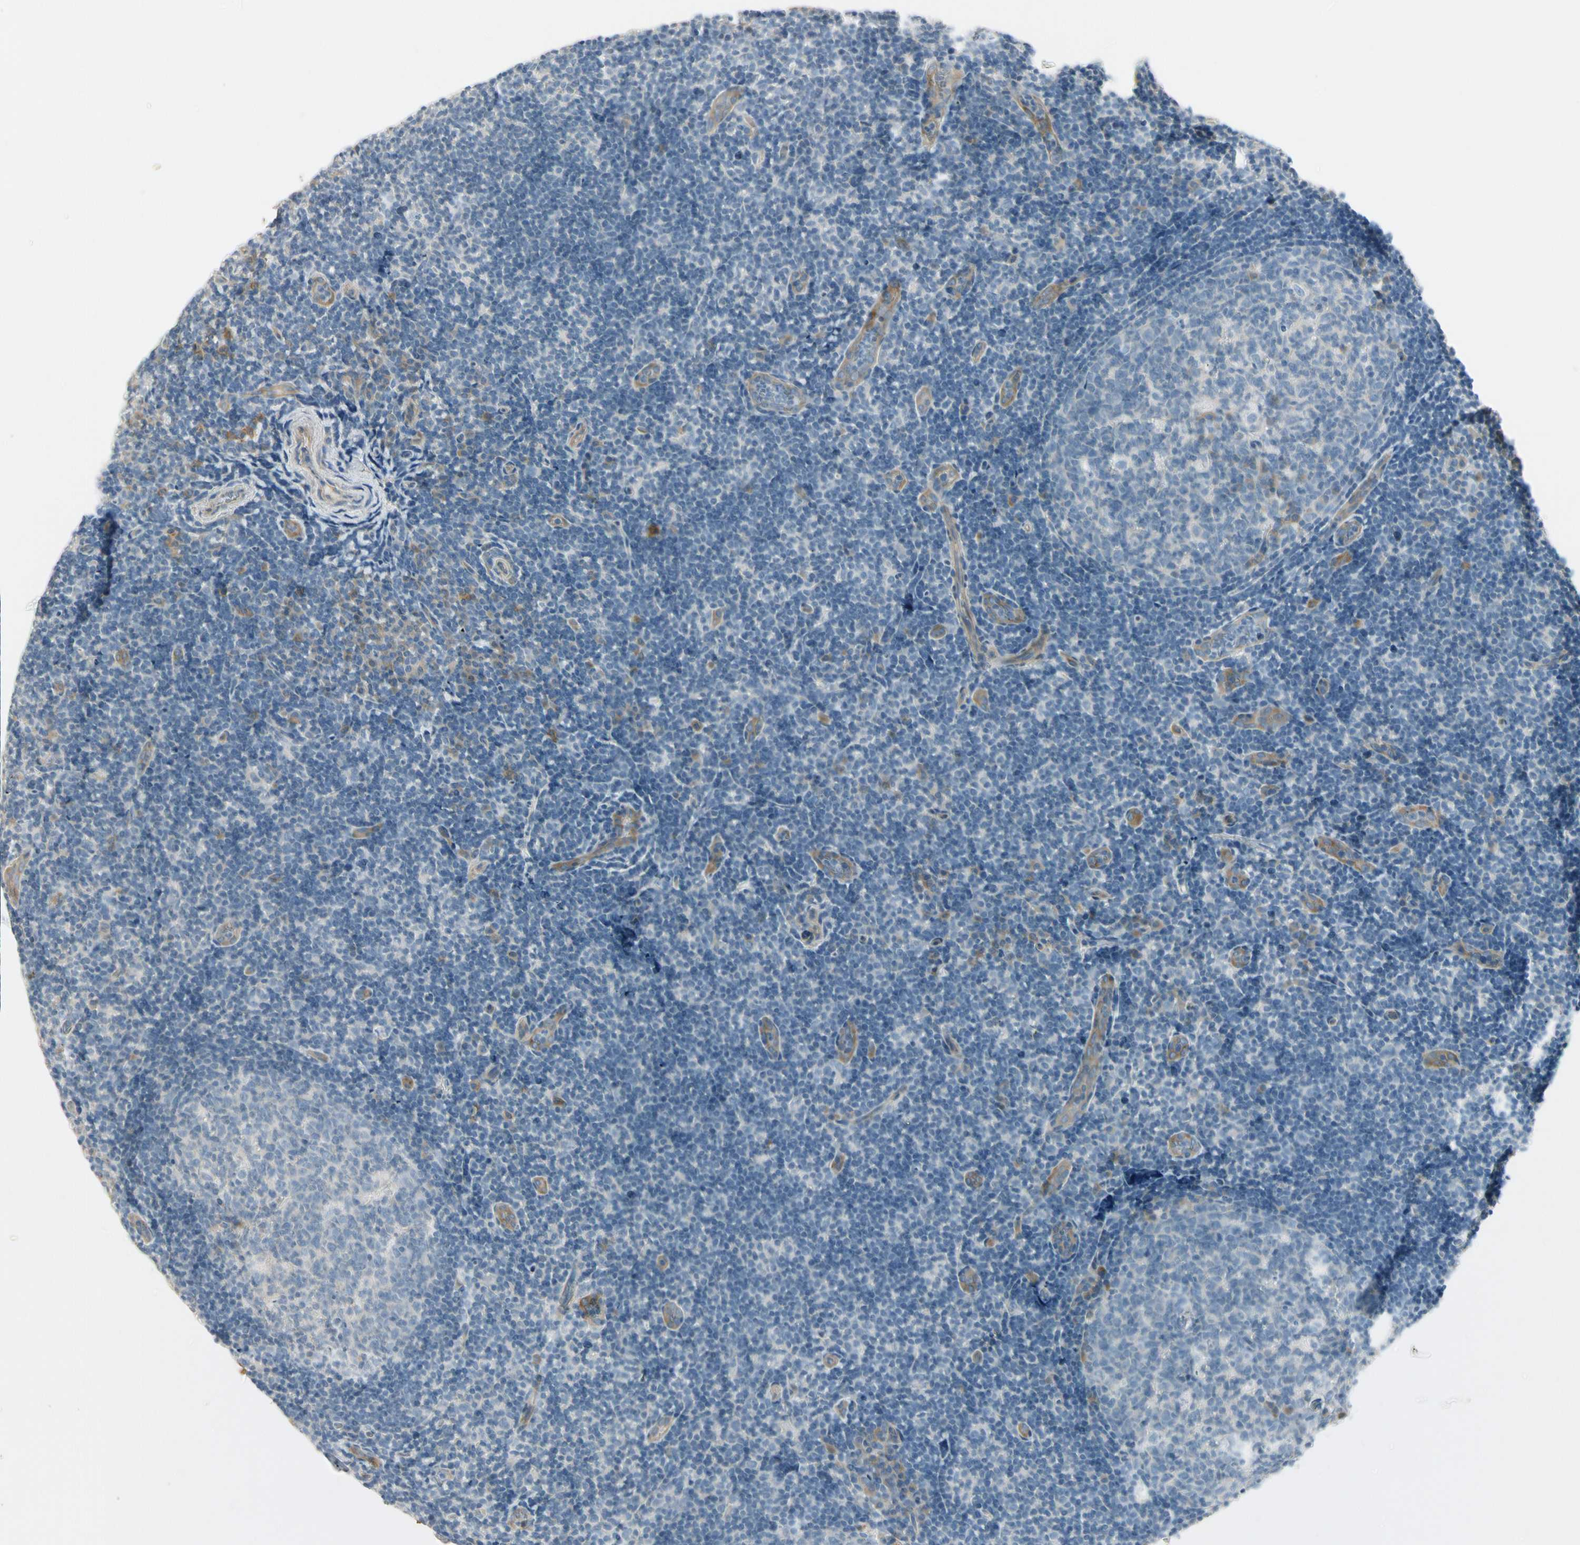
{"staining": {"intensity": "weak", "quantity": "<25%", "location": "cytoplasmic/membranous"}, "tissue": "tonsil", "cell_type": "Germinal center cells", "image_type": "normal", "snomed": [{"axis": "morphology", "description": "Normal tissue, NOS"}, {"axis": "topography", "description": "Tonsil"}], "caption": "Germinal center cells show no significant protein positivity in unremarkable tonsil.", "gene": "ITGA3", "patient": {"sex": "female", "age": 40}}